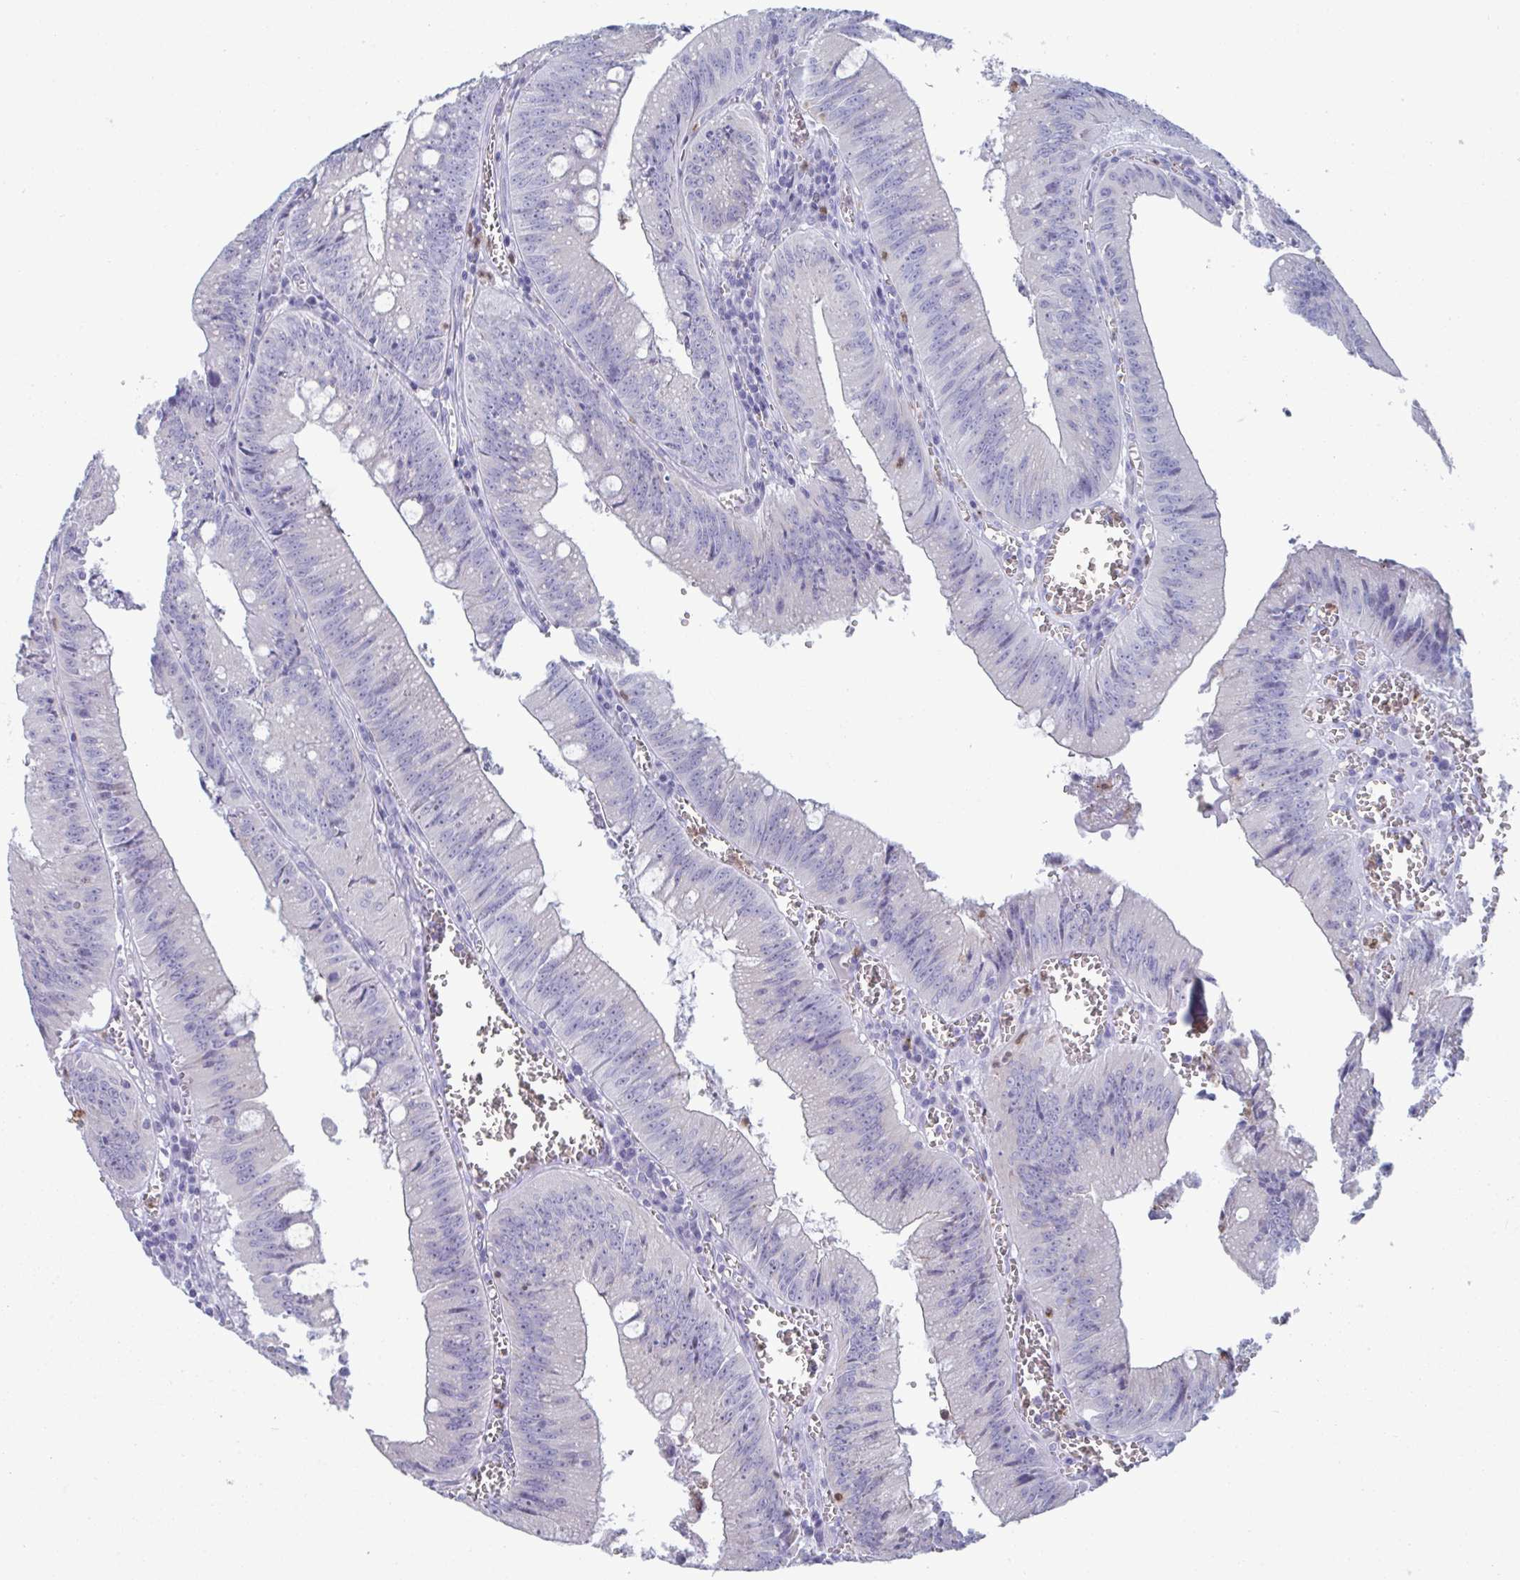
{"staining": {"intensity": "negative", "quantity": "none", "location": "none"}, "tissue": "colorectal cancer", "cell_type": "Tumor cells", "image_type": "cancer", "snomed": [{"axis": "morphology", "description": "Adenocarcinoma, NOS"}, {"axis": "topography", "description": "Rectum"}], "caption": "This is a photomicrograph of IHC staining of adenocarcinoma (colorectal), which shows no positivity in tumor cells. Nuclei are stained in blue.", "gene": "CYP4F11", "patient": {"sex": "female", "age": 81}}